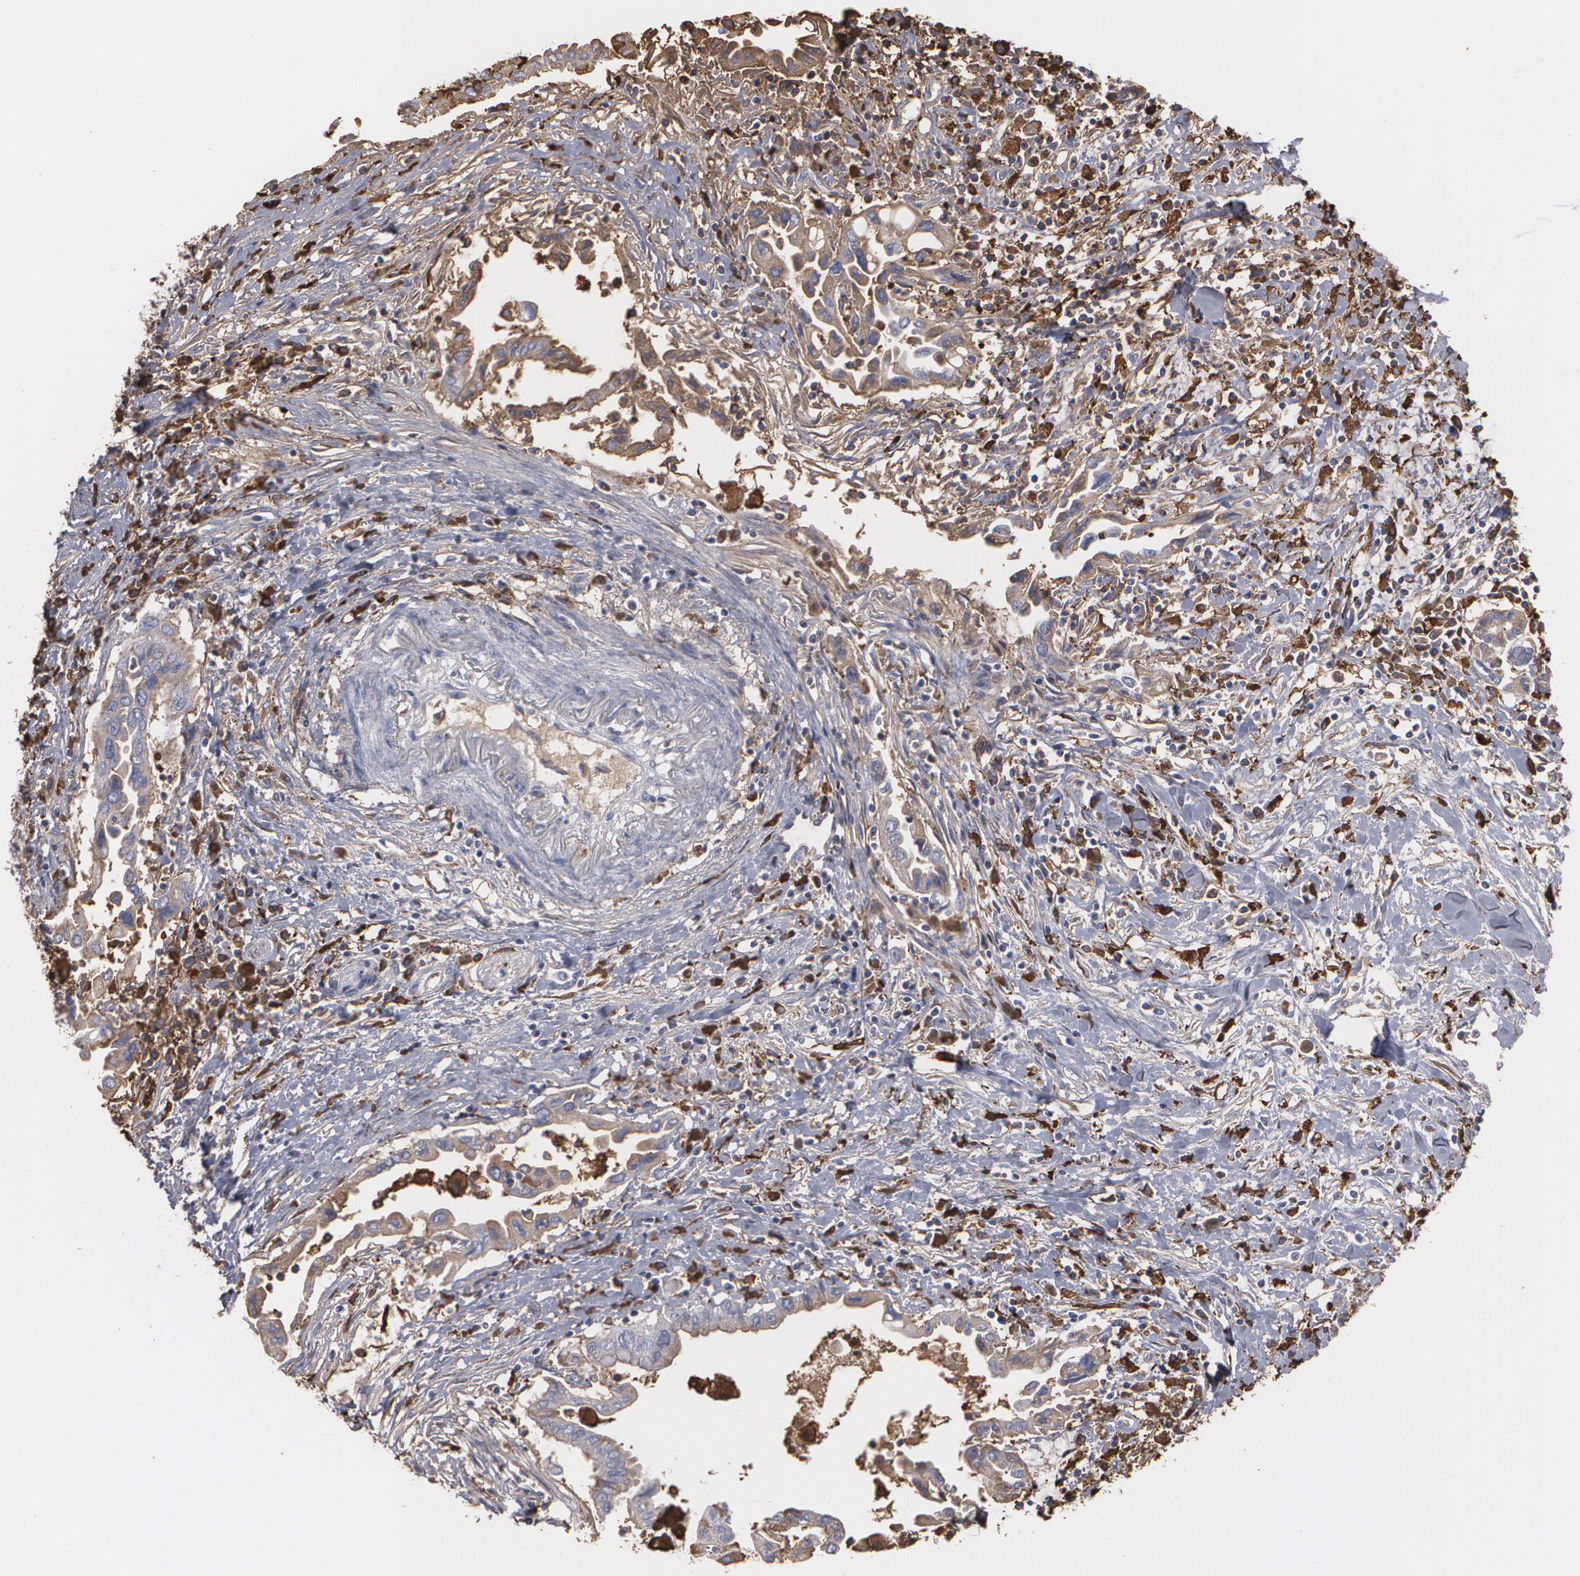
{"staining": {"intensity": "weak", "quantity": ">75%", "location": "cytoplasmic/membranous"}, "tissue": "pancreatic cancer", "cell_type": "Tumor cells", "image_type": "cancer", "snomed": [{"axis": "morphology", "description": "Adenocarcinoma, NOS"}, {"axis": "topography", "description": "Pancreas"}], "caption": "Pancreatic adenocarcinoma stained for a protein demonstrates weak cytoplasmic/membranous positivity in tumor cells. (brown staining indicates protein expression, while blue staining denotes nuclei).", "gene": "ODC1", "patient": {"sex": "female", "age": 57}}